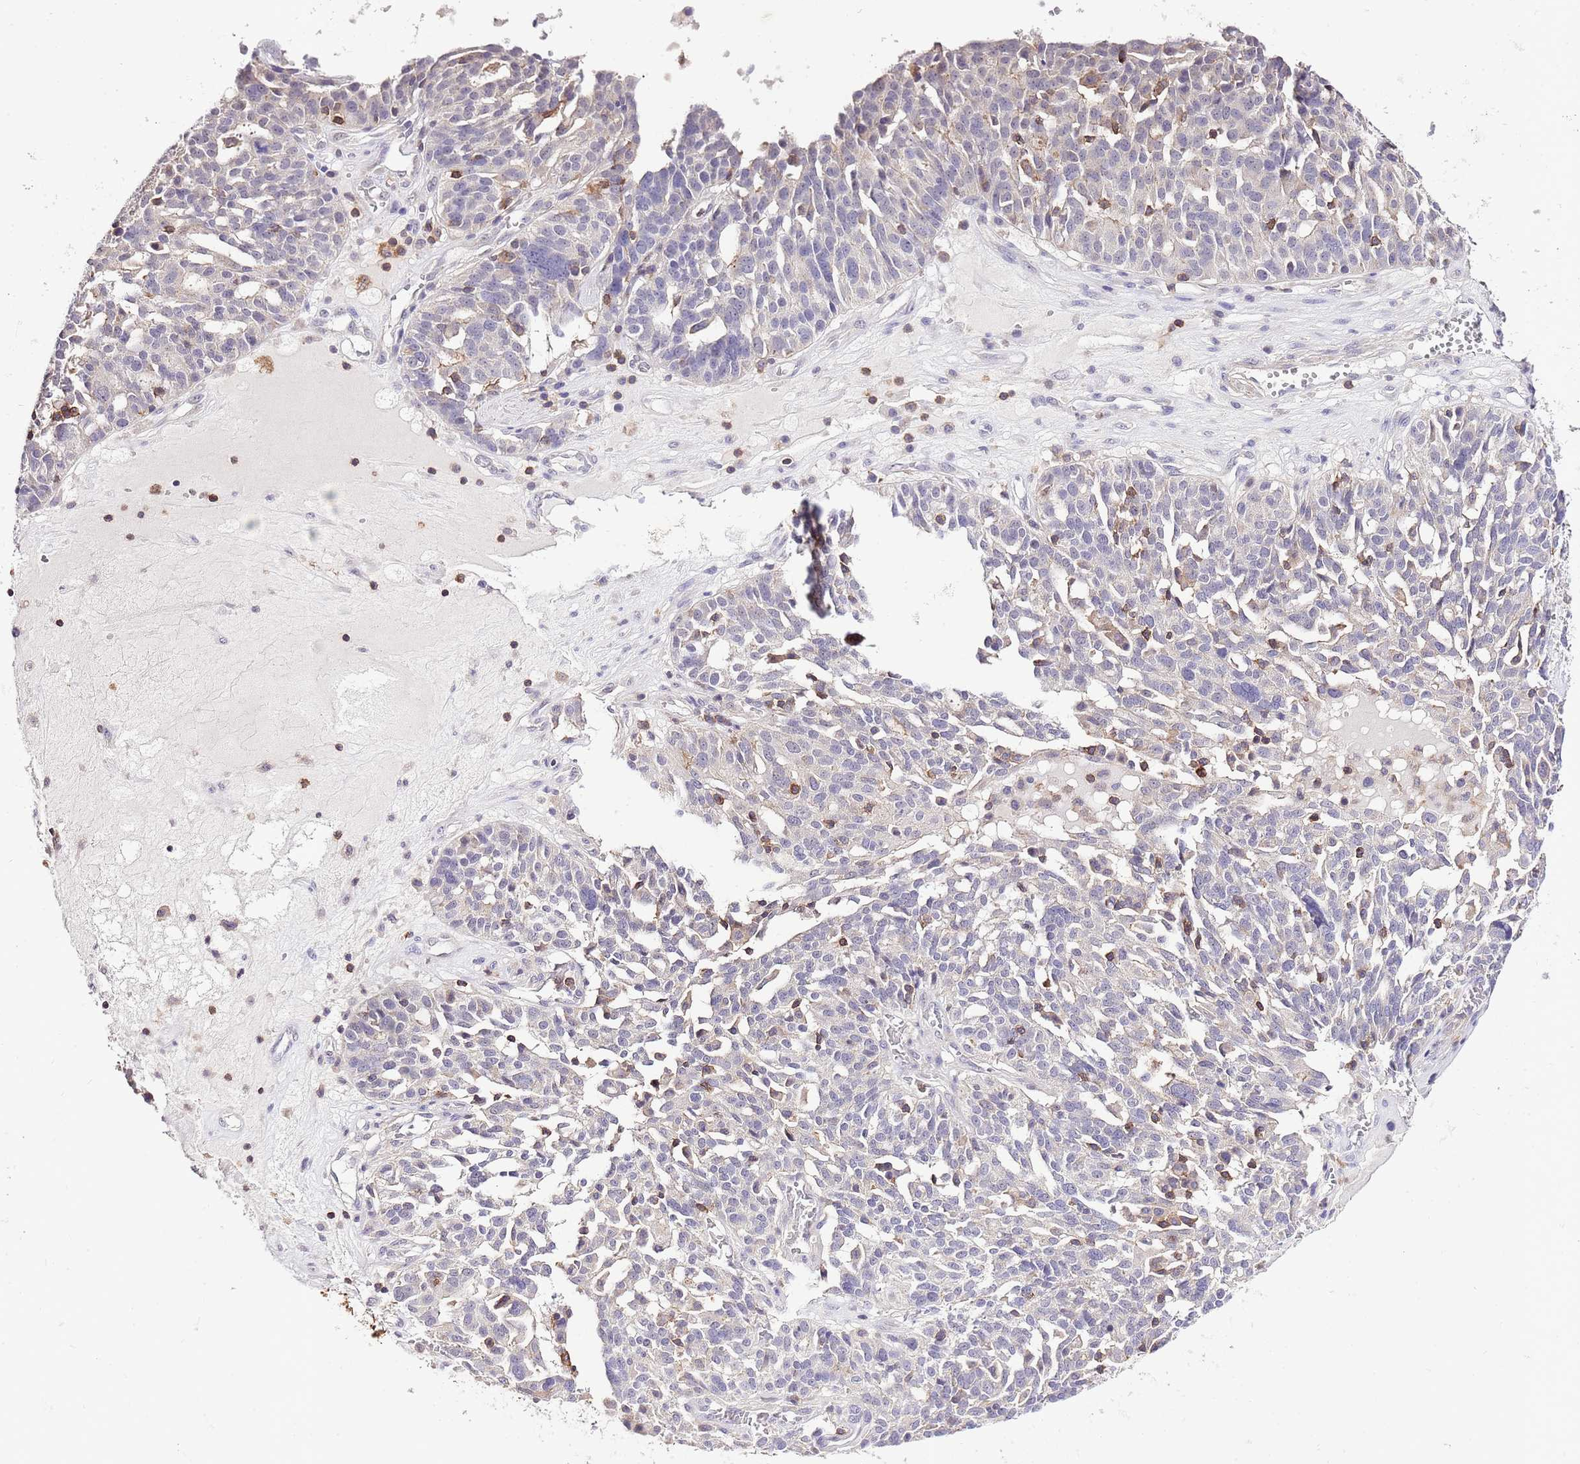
{"staining": {"intensity": "negative", "quantity": "none", "location": "none"}, "tissue": "ovarian cancer", "cell_type": "Tumor cells", "image_type": "cancer", "snomed": [{"axis": "morphology", "description": "Cystadenocarcinoma, serous, NOS"}, {"axis": "topography", "description": "Ovary"}], "caption": "Immunohistochemical staining of human ovarian cancer exhibits no significant staining in tumor cells.", "gene": "EFHD1", "patient": {"sex": "female", "age": 59}}